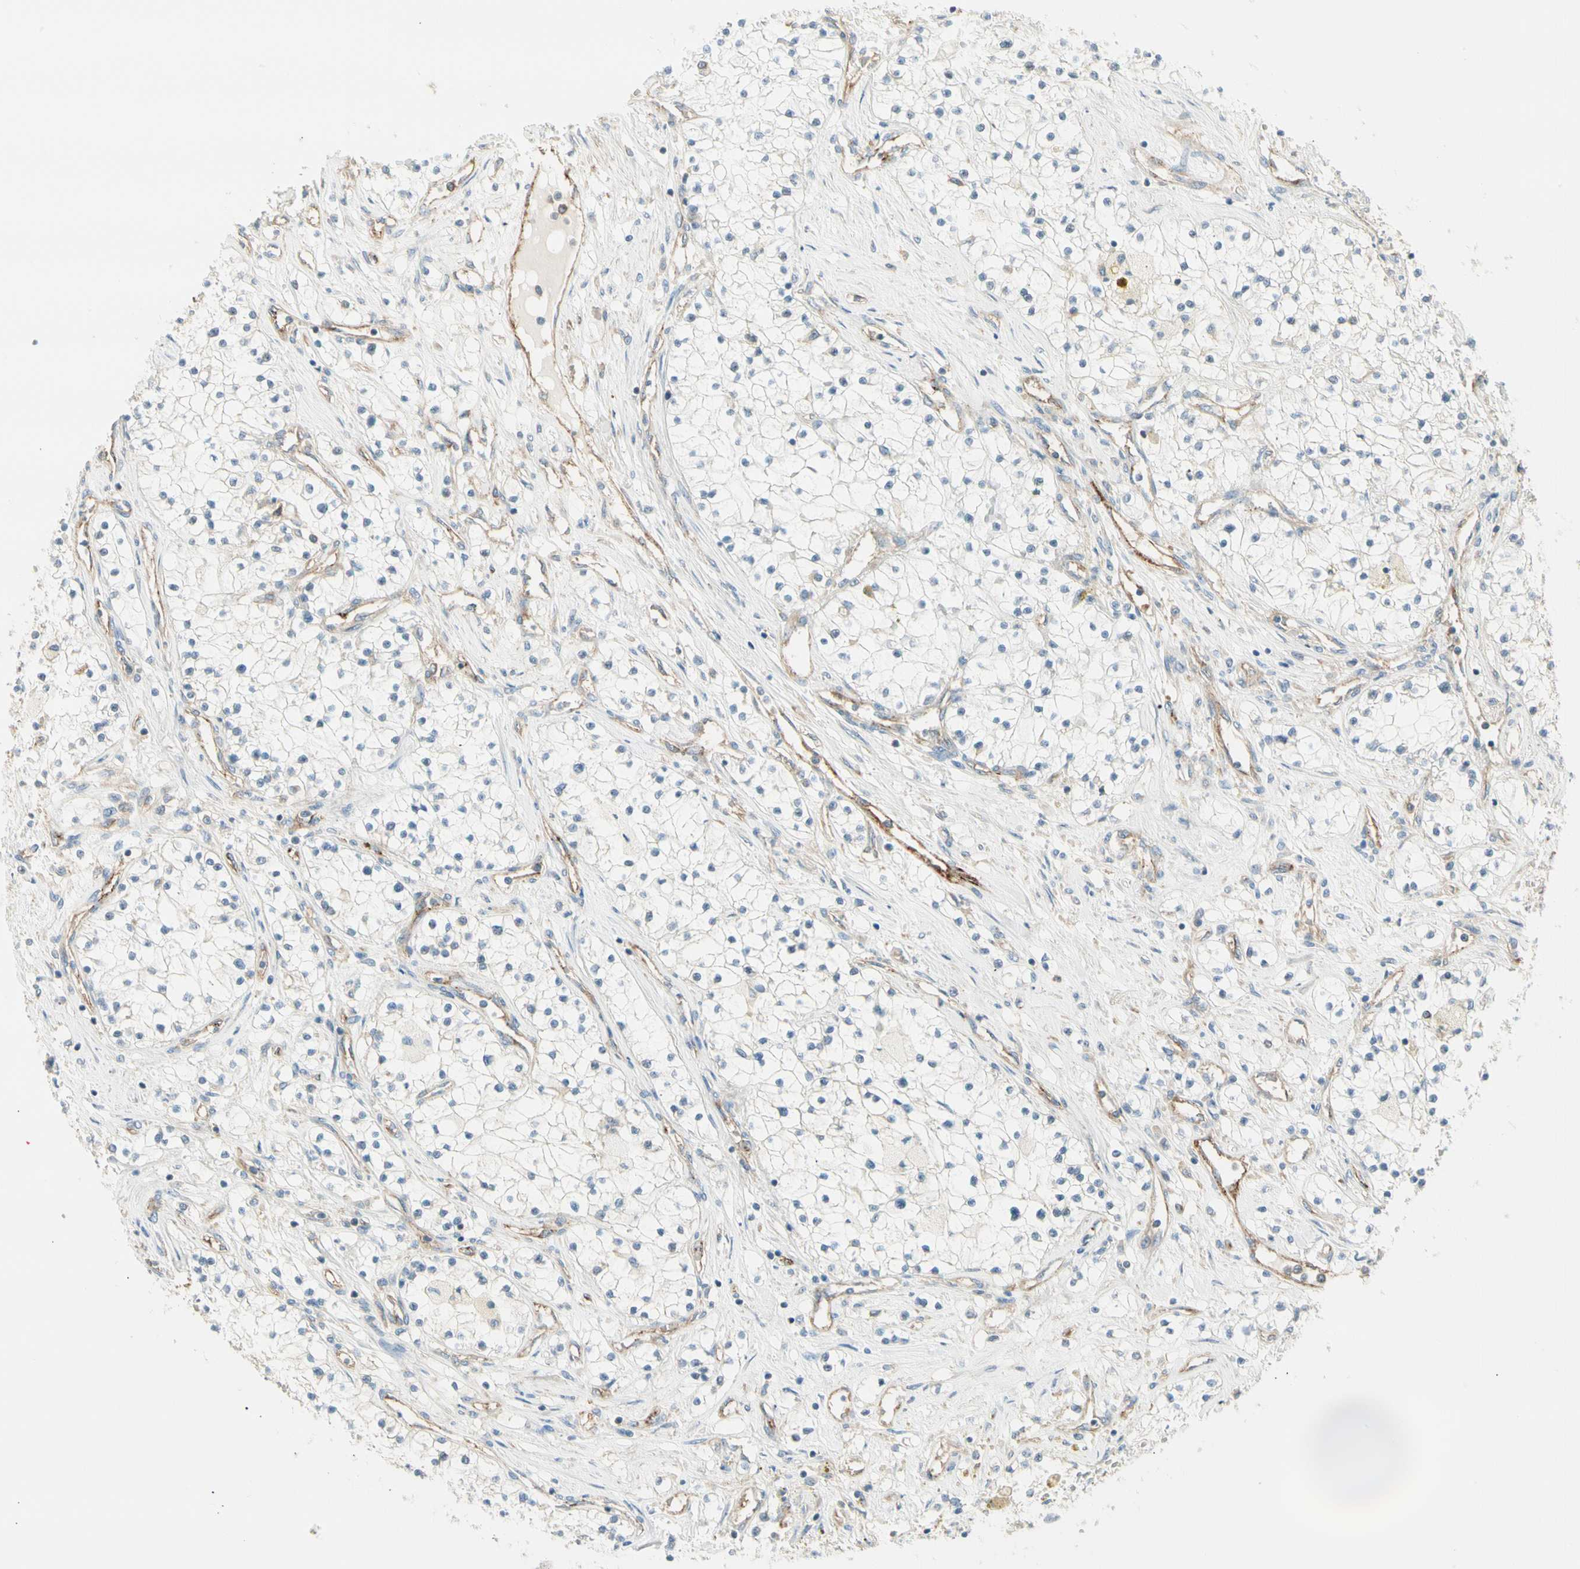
{"staining": {"intensity": "negative", "quantity": "none", "location": "none"}, "tissue": "renal cancer", "cell_type": "Tumor cells", "image_type": "cancer", "snomed": [{"axis": "morphology", "description": "Adenocarcinoma, NOS"}, {"axis": "topography", "description": "Kidney"}], "caption": "Protein analysis of renal cancer demonstrates no significant staining in tumor cells. (DAB (3,3'-diaminobenzidine) immunohistochemistry visualized using brightfield microscopy, high magnification).", "gene": "AGFG1", "patient": {"sex": "male", "age": 68}}